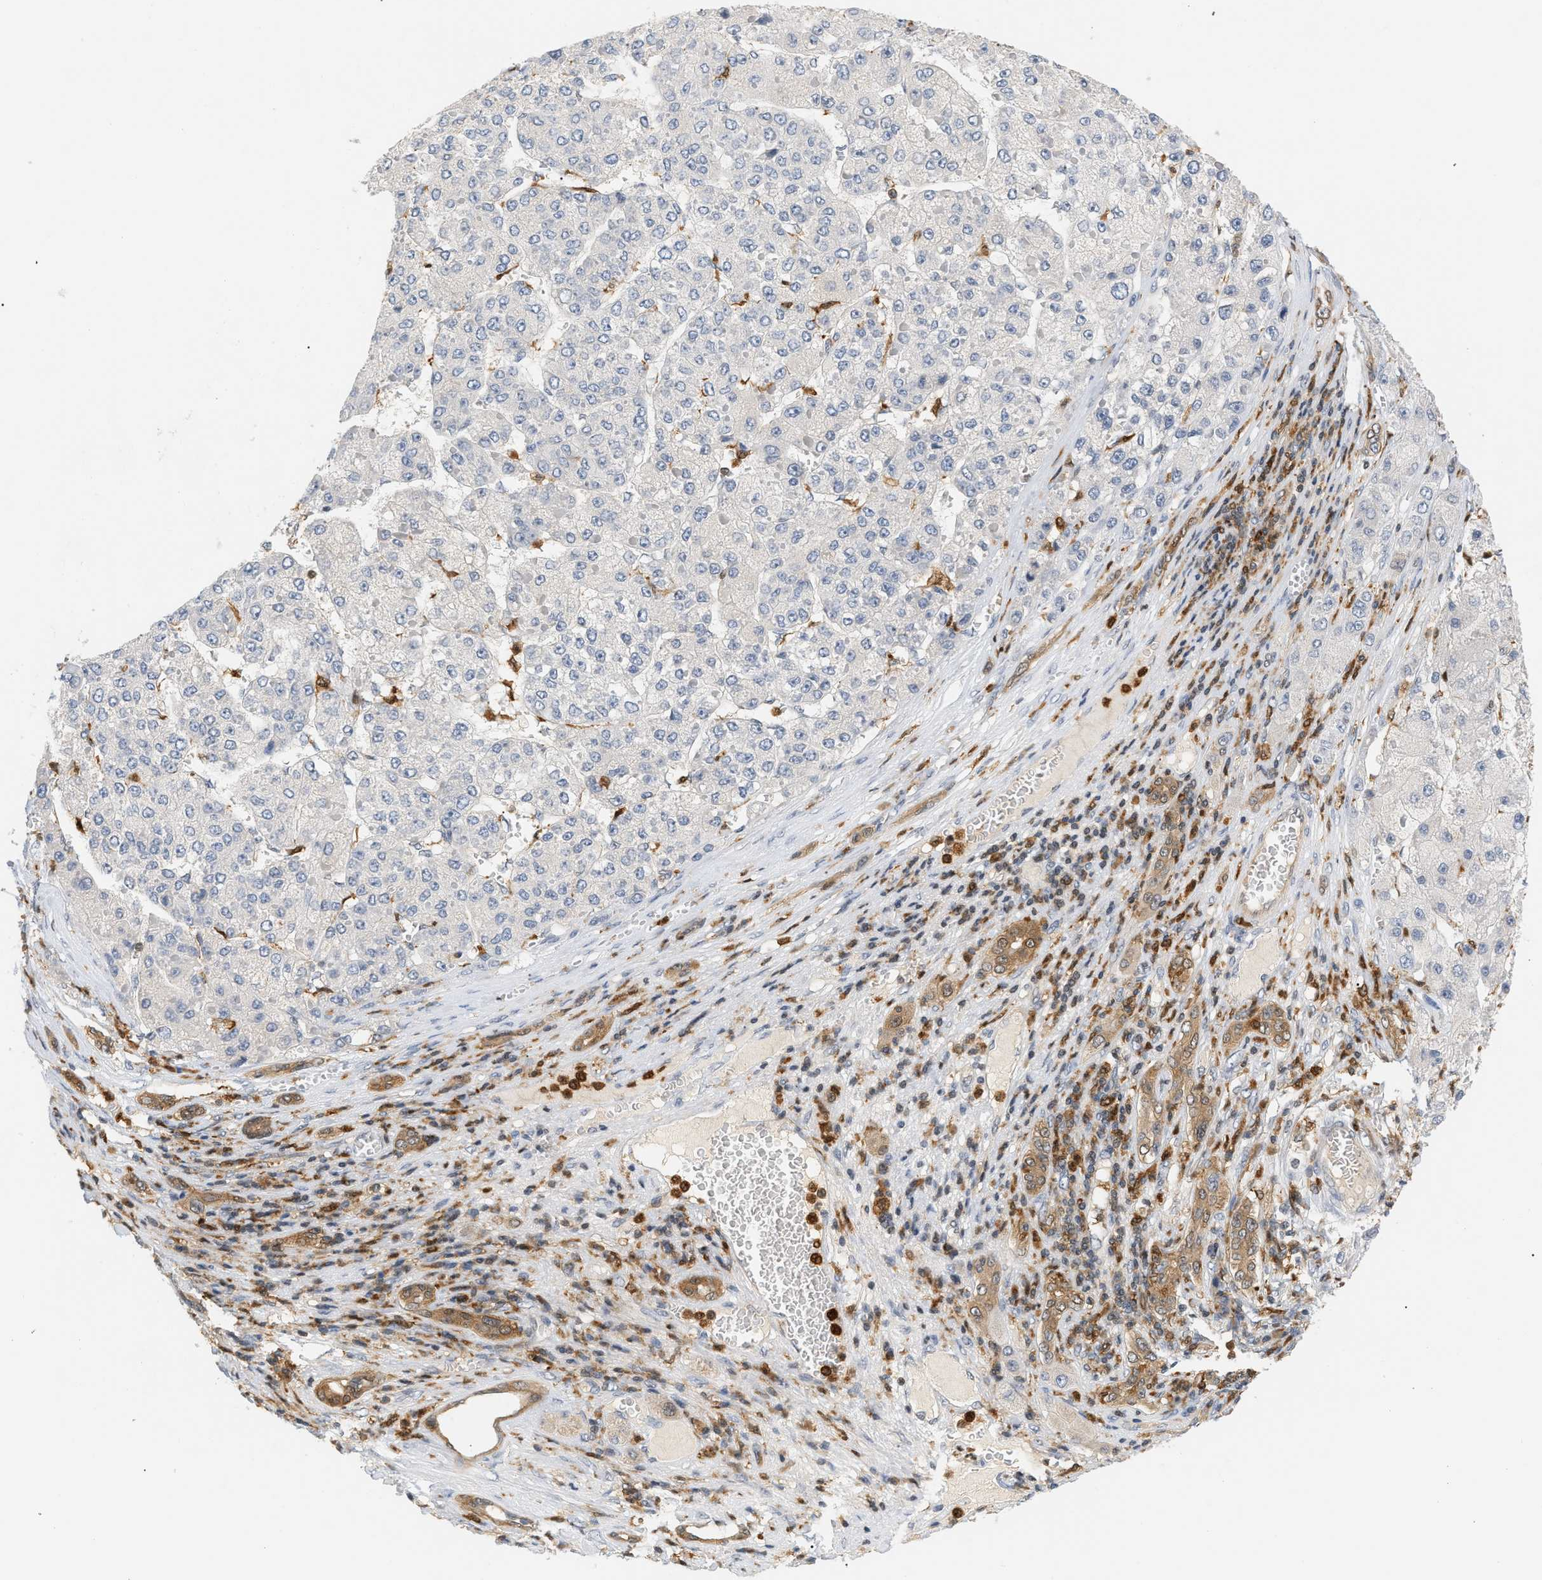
{"staining": {"intensity": "negative", "quantity": "none", "location": "none"}, "tissue": "liver cancer", "cell_type": "Tumor cells", "image_type": "cancer", "snomed": [{"axis": "morphology", "description": "Carcinoma, Hepatocellular, NOS"}, {"axis": "topography", "description": "Liver"}], "caption": "A histopathology image of liver cancer stained for a protein reveals no brown staining in tumor cells.", "gene": "PYCARD", "patient": {"sex": "female", "age": 73}}